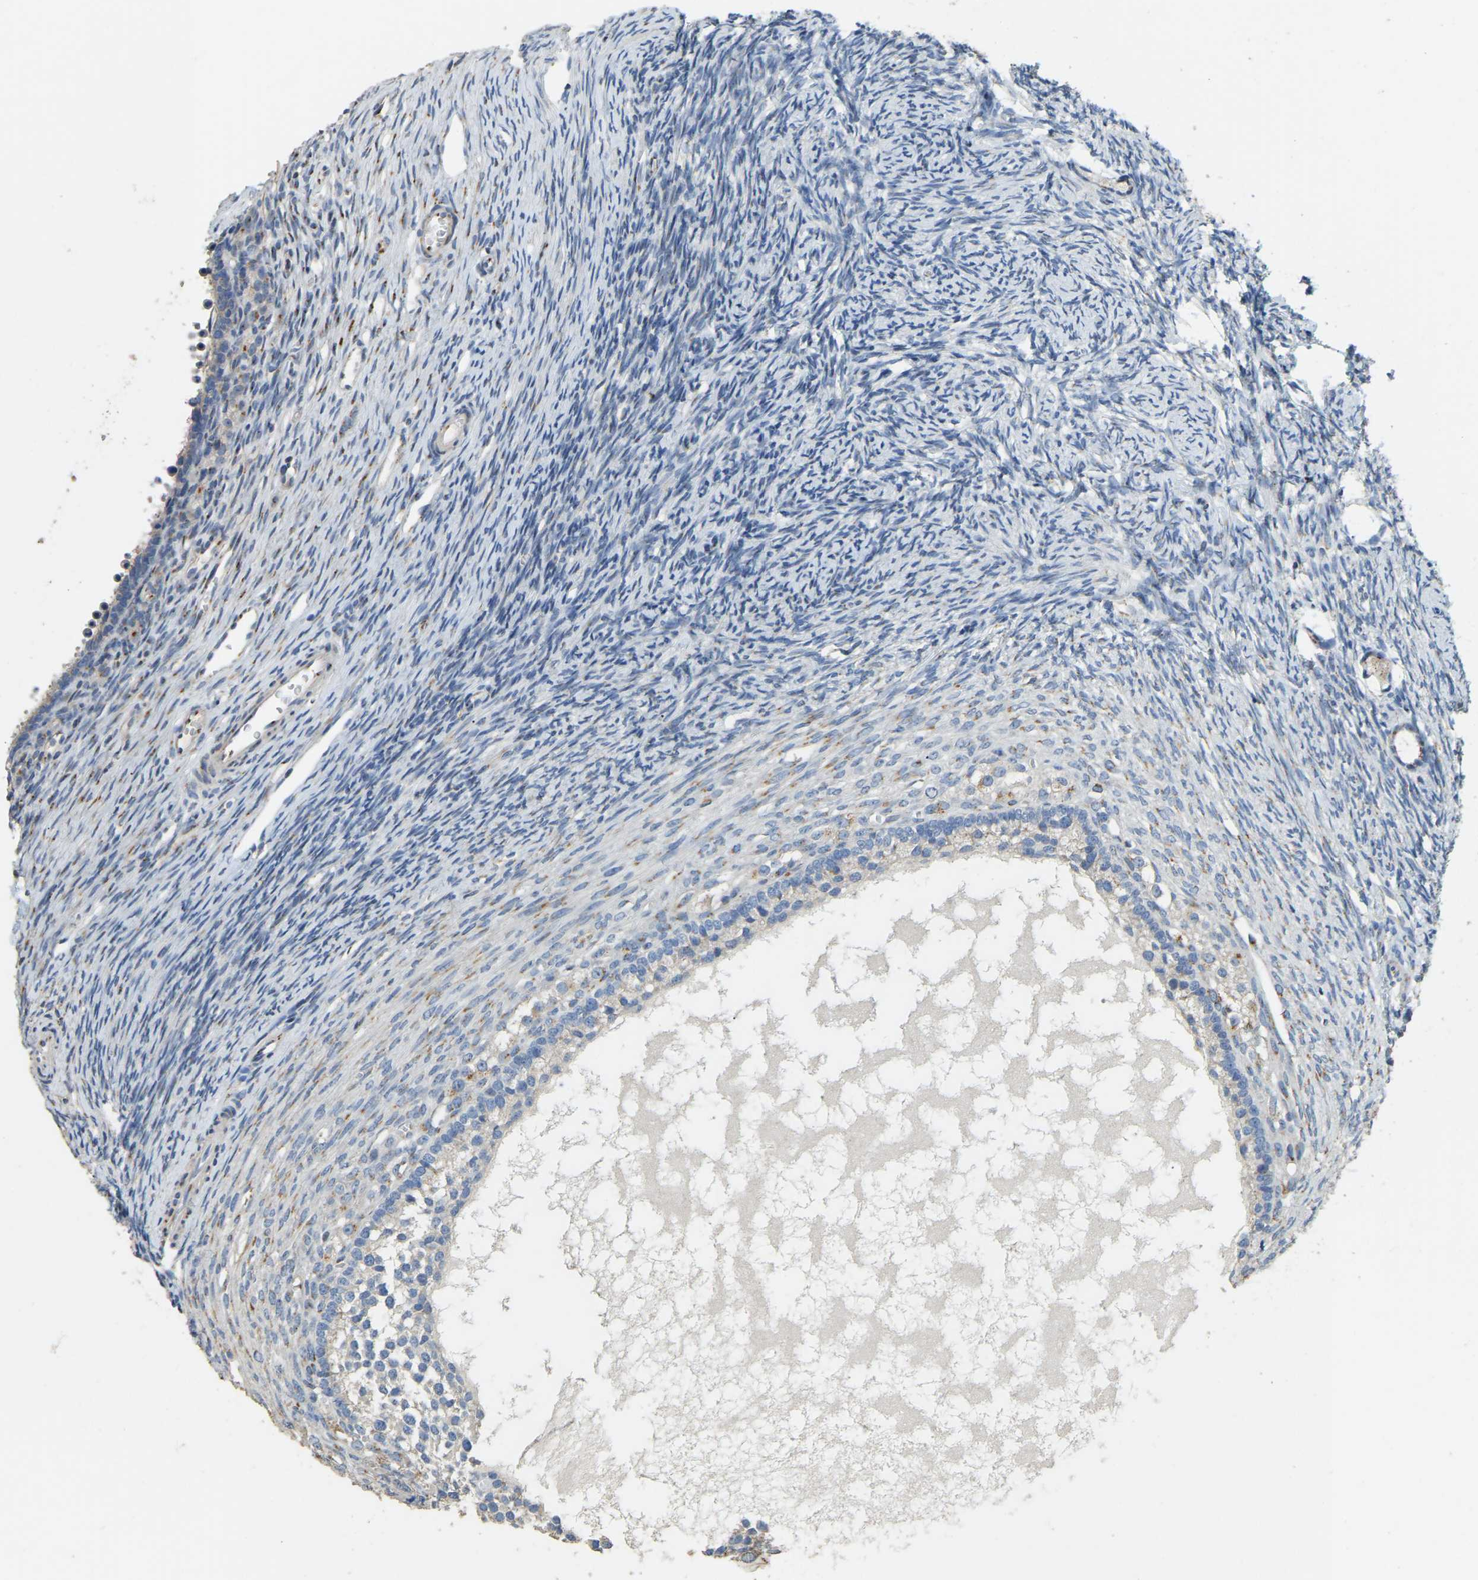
{"staining": {"intensity": "weak", "quantity": "25%-75%", "location": "cytoplasmic/membranous"}, "tissue": "ovary", "cell_type": "Follicle cells", "image_type": "normal", "snomed": [{"axis": "morphology", "description": "Normal tissue, NOS"}, {"axis": "topography", "description": "Ovary"}], "caption": "A low amount of weak cytoplasmic/membranous staining is identified in about 25%-75% of follicle cells in unremarkable ovary.", "gene": "FAM174A", "patient": {"sex": "female", "age": 27}}